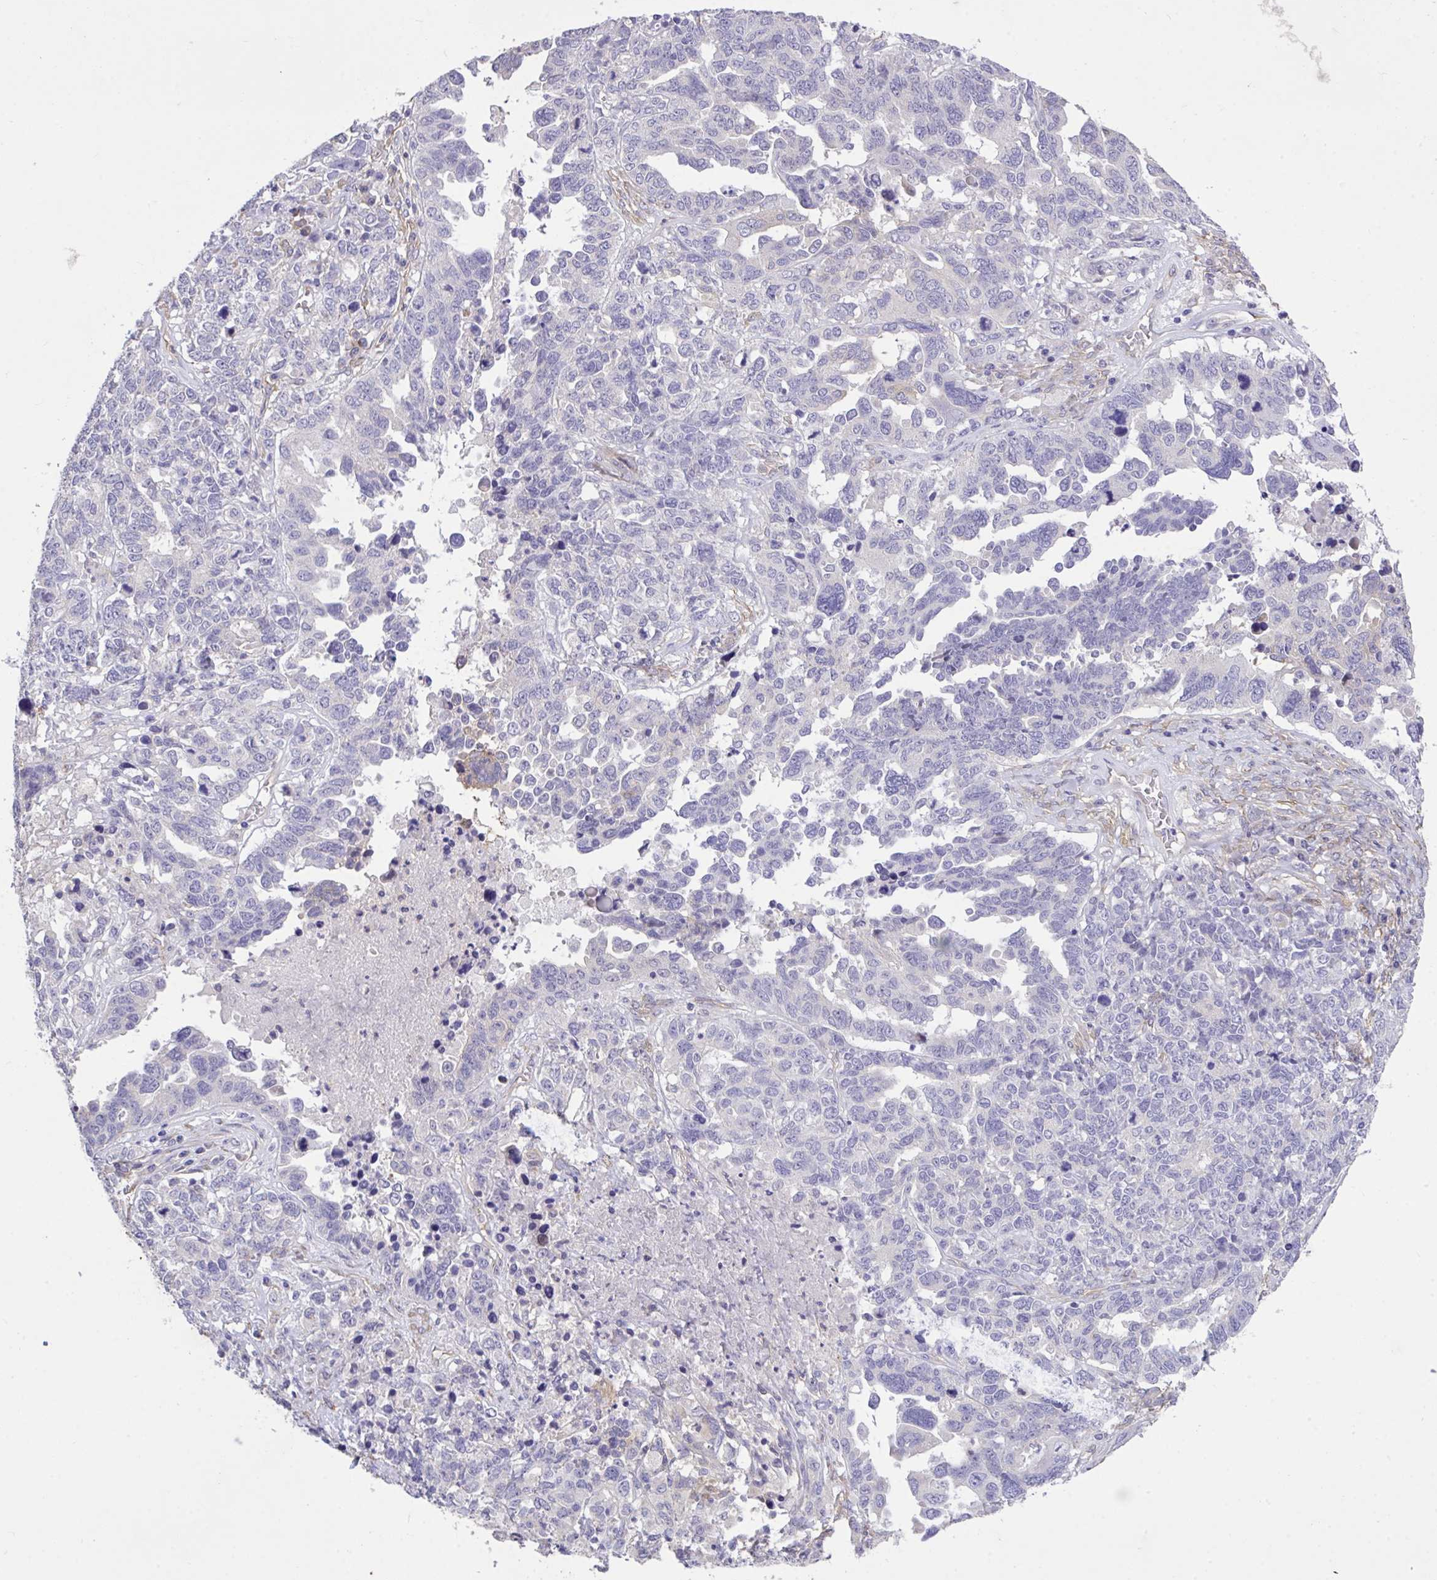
{"staining": {"intensity": "negative", "quantity": "none", "location": "none"}, "tissue": "ovarian cancer", "cell_type": "Tumor cells", "image_type": "cancer", "snomed": [{"axis": "morphology", "description": "Carcinoma, endometroid"}, {"axis": "topography", "description": "Ovary"}], "caption": "The photomicrograph exhibits no staining of tumor cells in ovarian endometroid carcinoma. (Brightfield microscopy of DAB (3,3'-diaminobenzidine) immunohistochemistry at high magnification).", "gene": "MPC2", "patient": {"sex": "female", "age": 62}}